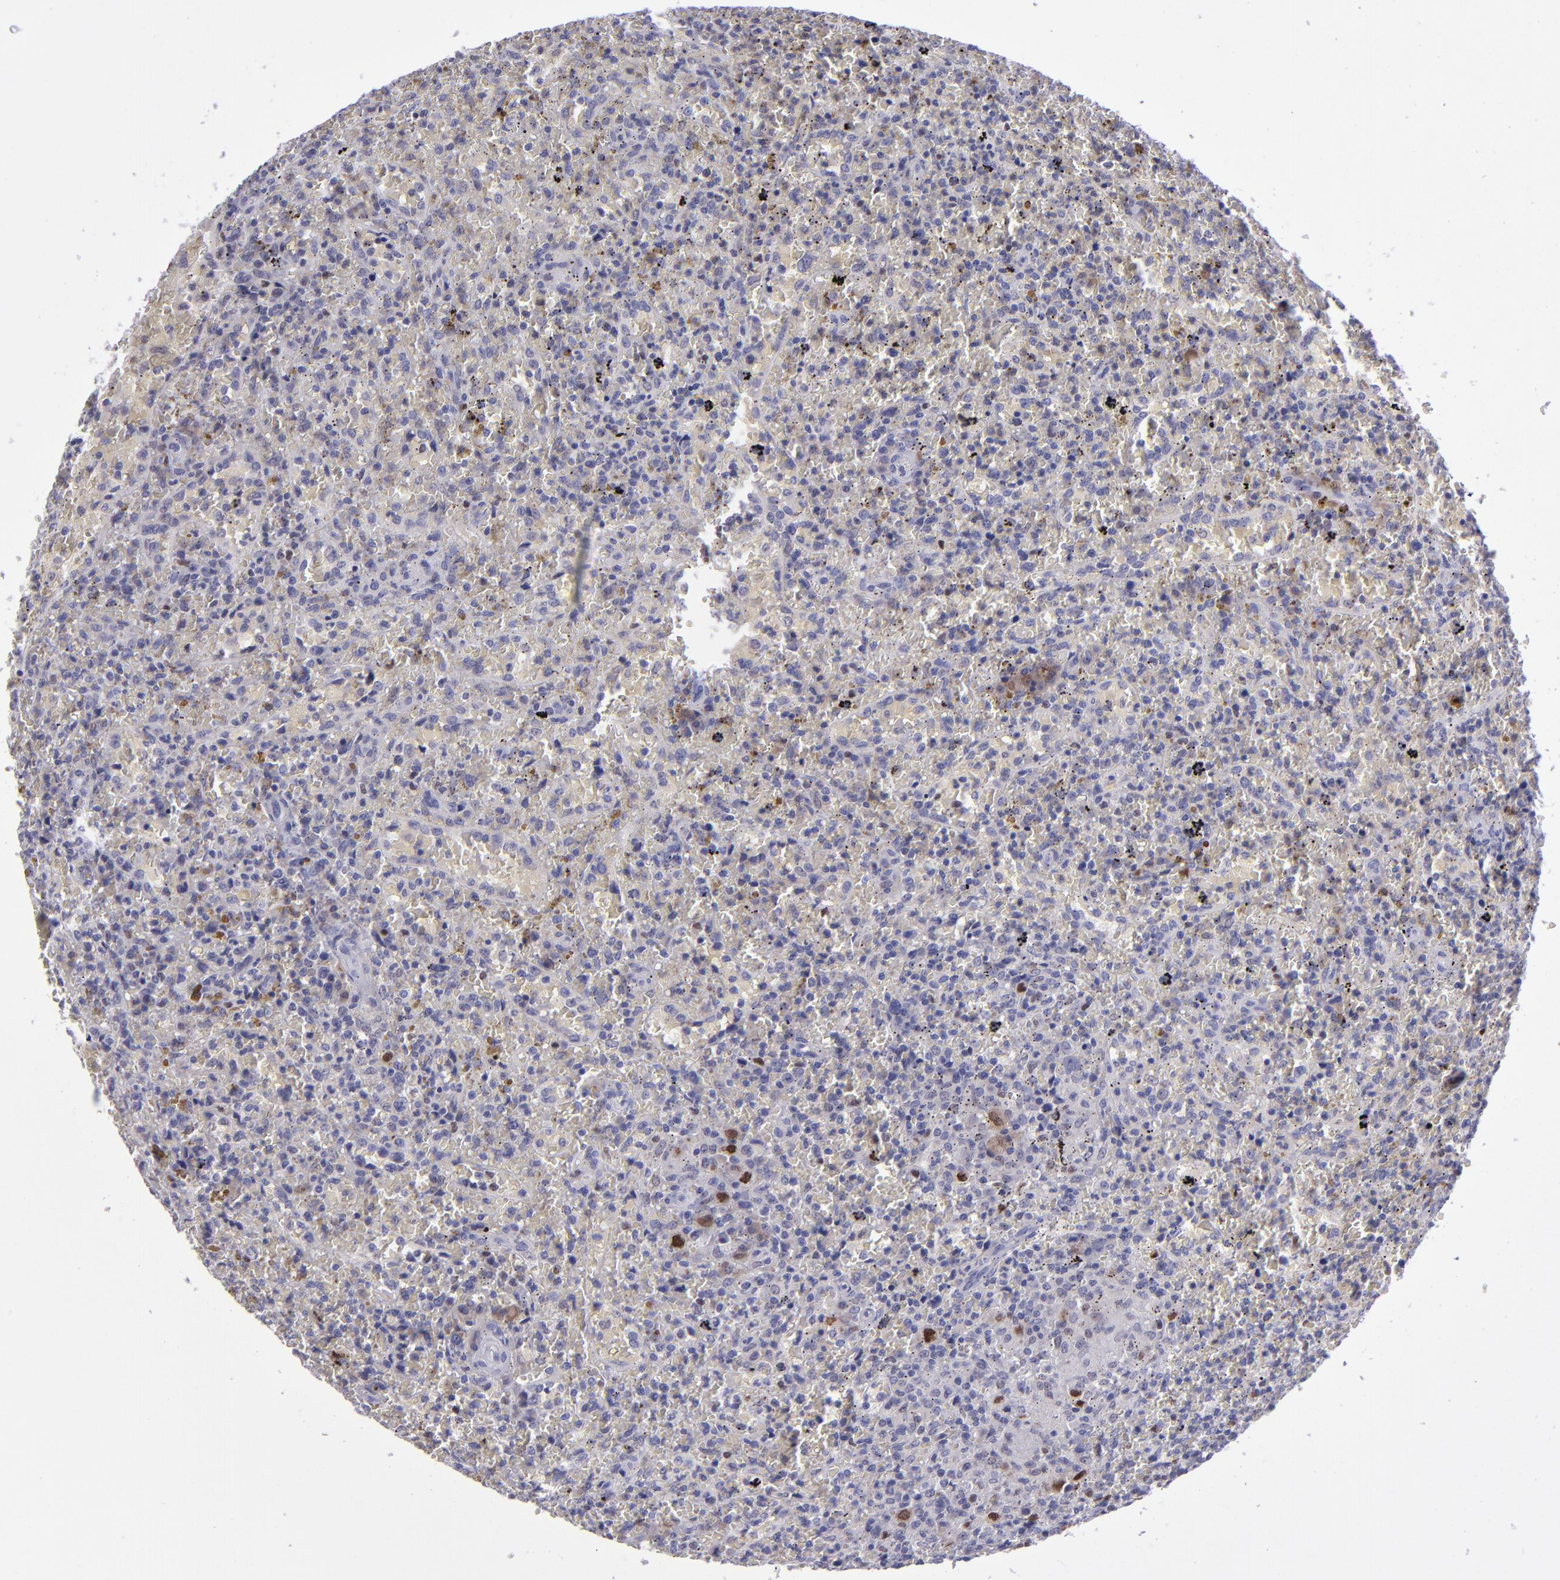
{"staining": {"intensity": "strong", "quantity": "<25%", "location": "nuclear"}, "tissue": "lymphoma", "cell_type": "Tumor cells", "image_type": "cancer", "snomed": [{"axis": "morphology", "description": "Malignant lymphoma, non-Hodgkin's type, High grade"}, {"axis": "topography", "description": "Spleen"}, {"axis": "topography", "description": "Lymph node"}], "caption": "Immunohistochemical staining of human lymphoma reveals strong nuclear protein staining in approximately <25% of tumor cells.", "gene": "POU2F2", "patient": {"sex": "female", "age": 70}}